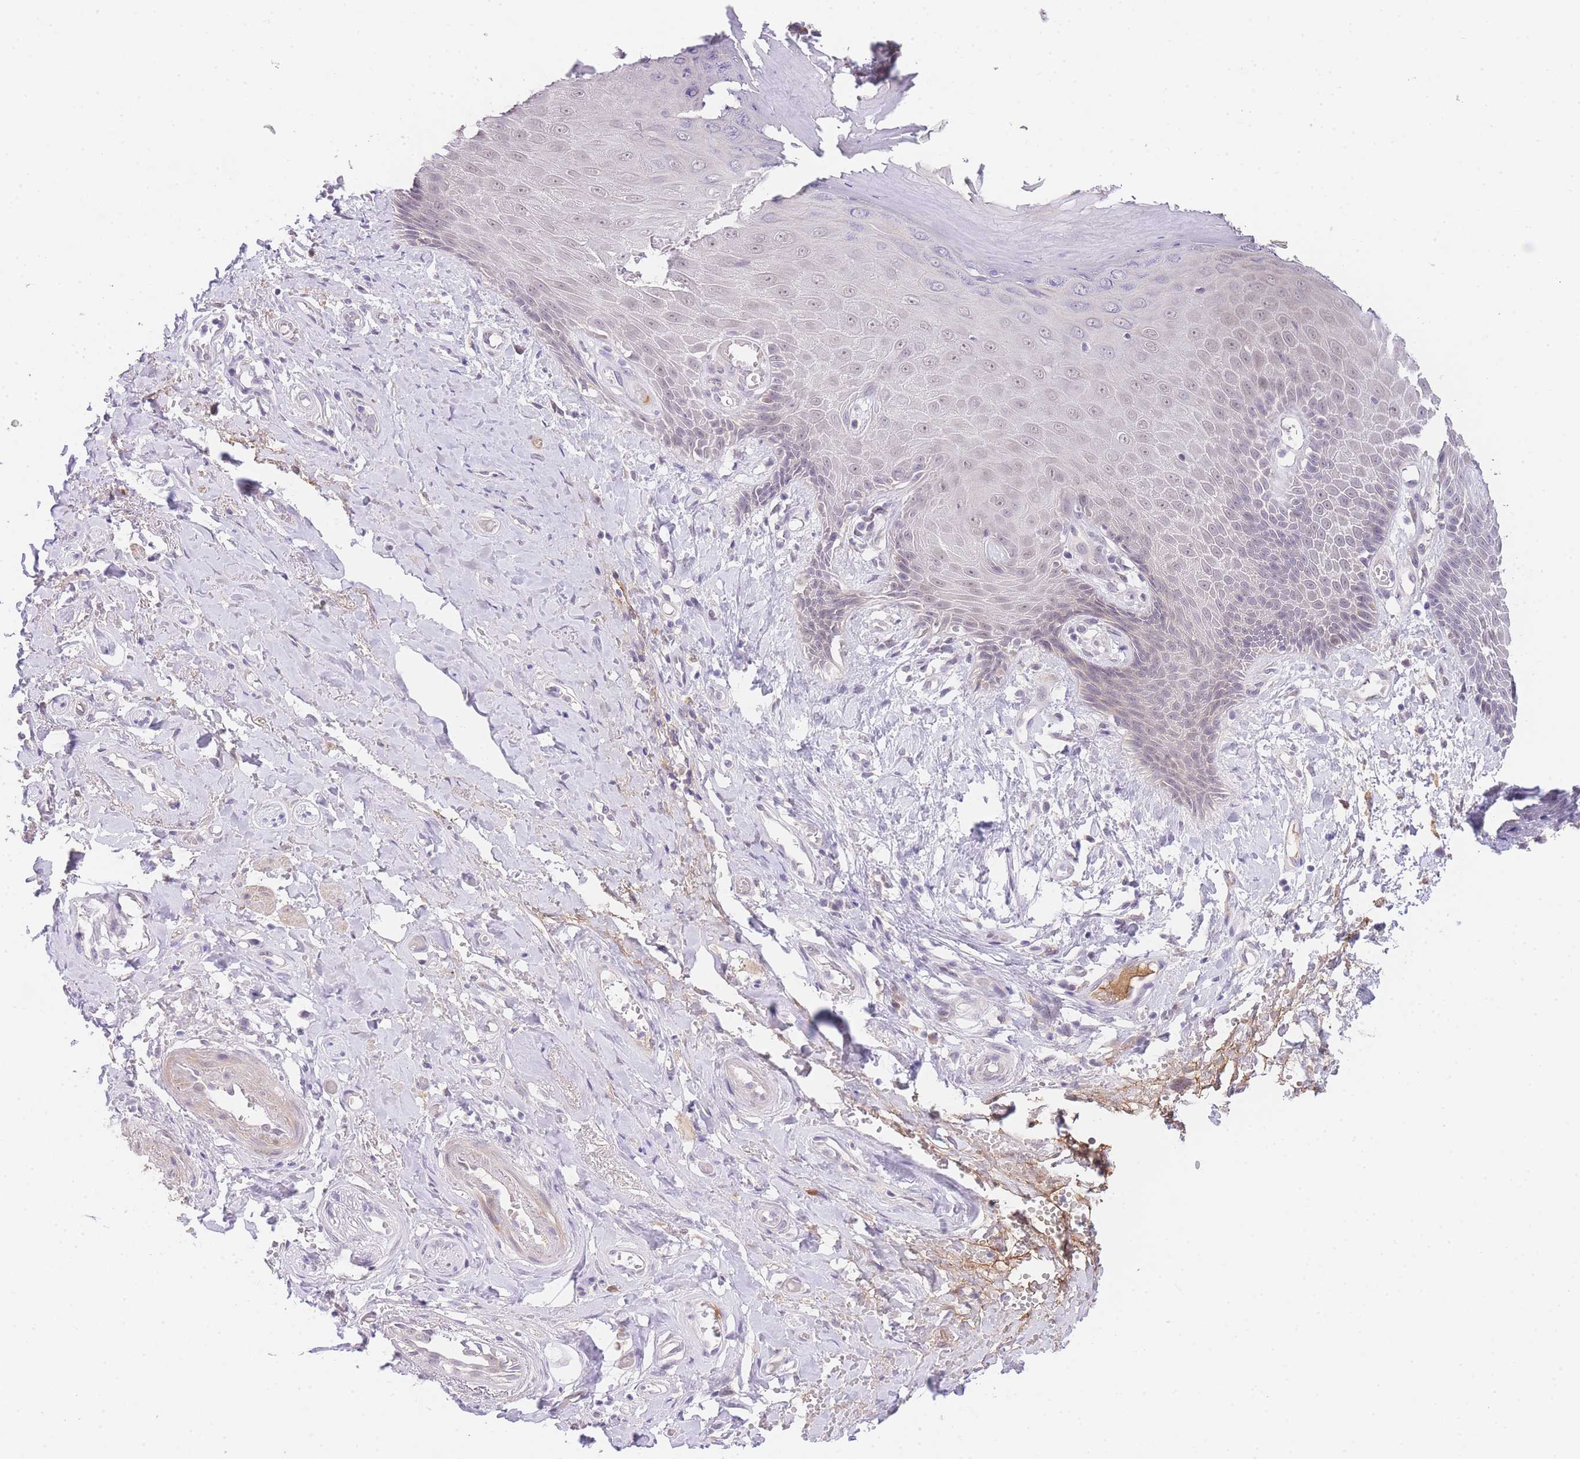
{"staining": {"intensity": "moderate", "quantity": "25%-75%", "location": "cytoplasmic/membranous,nuclear"}, "tissue": "skin", "cell_type": "Epidermal cells", "image_type": "normal", "snomed": [{"axis": "morphology", "description": "Normal tissue, NOS"}, {"axis": "topography", "description": "Anal"}], "caption": "The photomicrograph displays staining of normal skin, revealing moderate cytoplasmic/membranous,nuclear protein positivity (brown color) within epidermal cells.", "gene": "SLC25A33", "patient": {"sex": "male", "age": 78}}